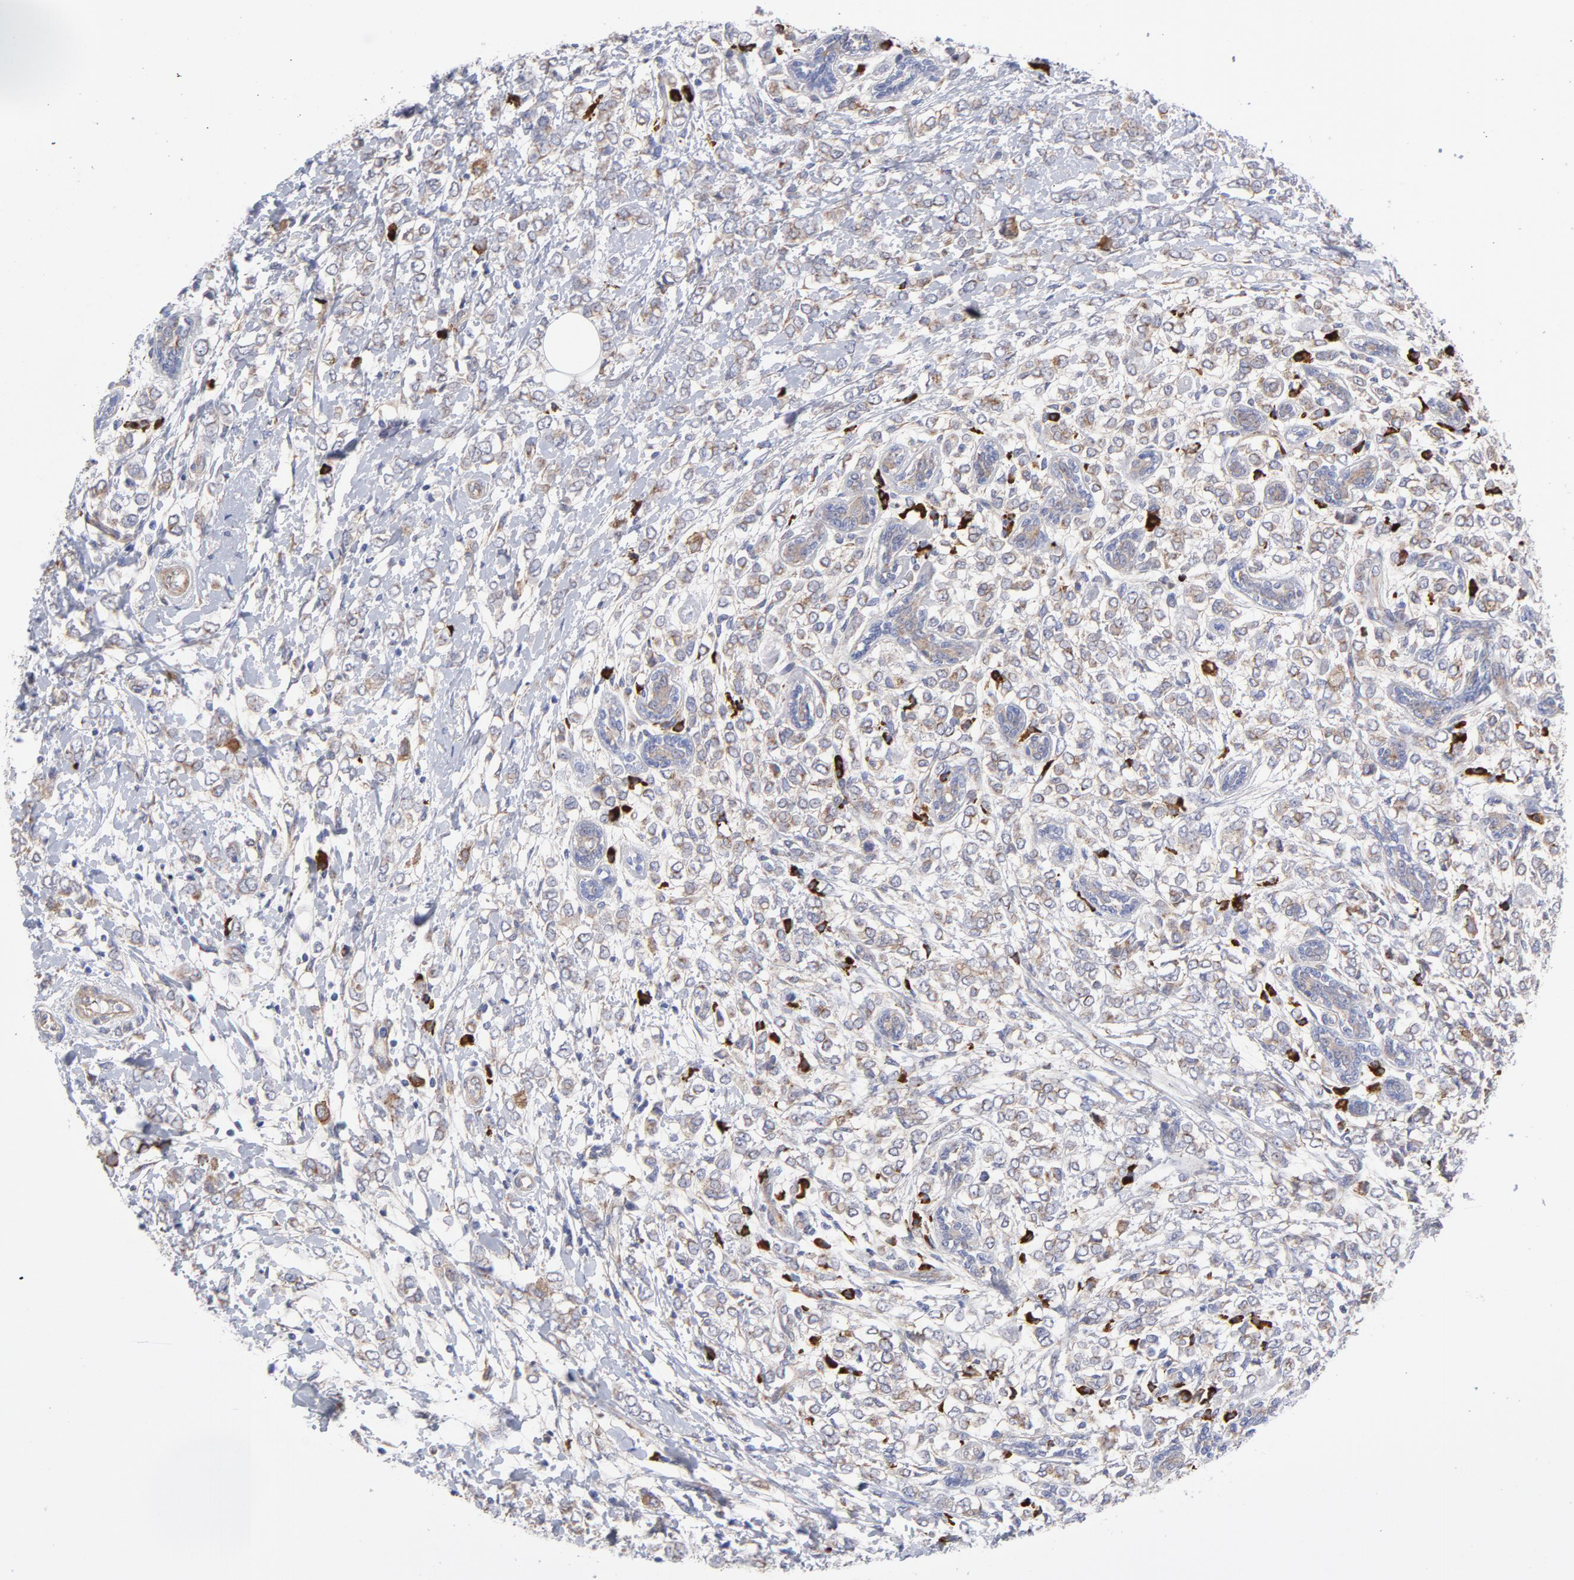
{"staining": {"intensity": "weak", "quantity": "<25%", "location": "cytoplasmic/membranous"}, "tissue": "breast cancer", "cell_type": "Tumor cells", "image_type": "cancer", "snomed": [{"axis": "morphology", "description": "Normal tissue, NOS"}, {"axis": "morphology", "description": "Lobular carcinoma"}, {"axis": "topography", "description": "Breast"}], "caption": "Immunohistochemistry of lobular carcinoma (breast) reveals no positivity in tumor cells.", "gene": "RAPGEF3", "patient": {"sex": "female", "age": 47}}